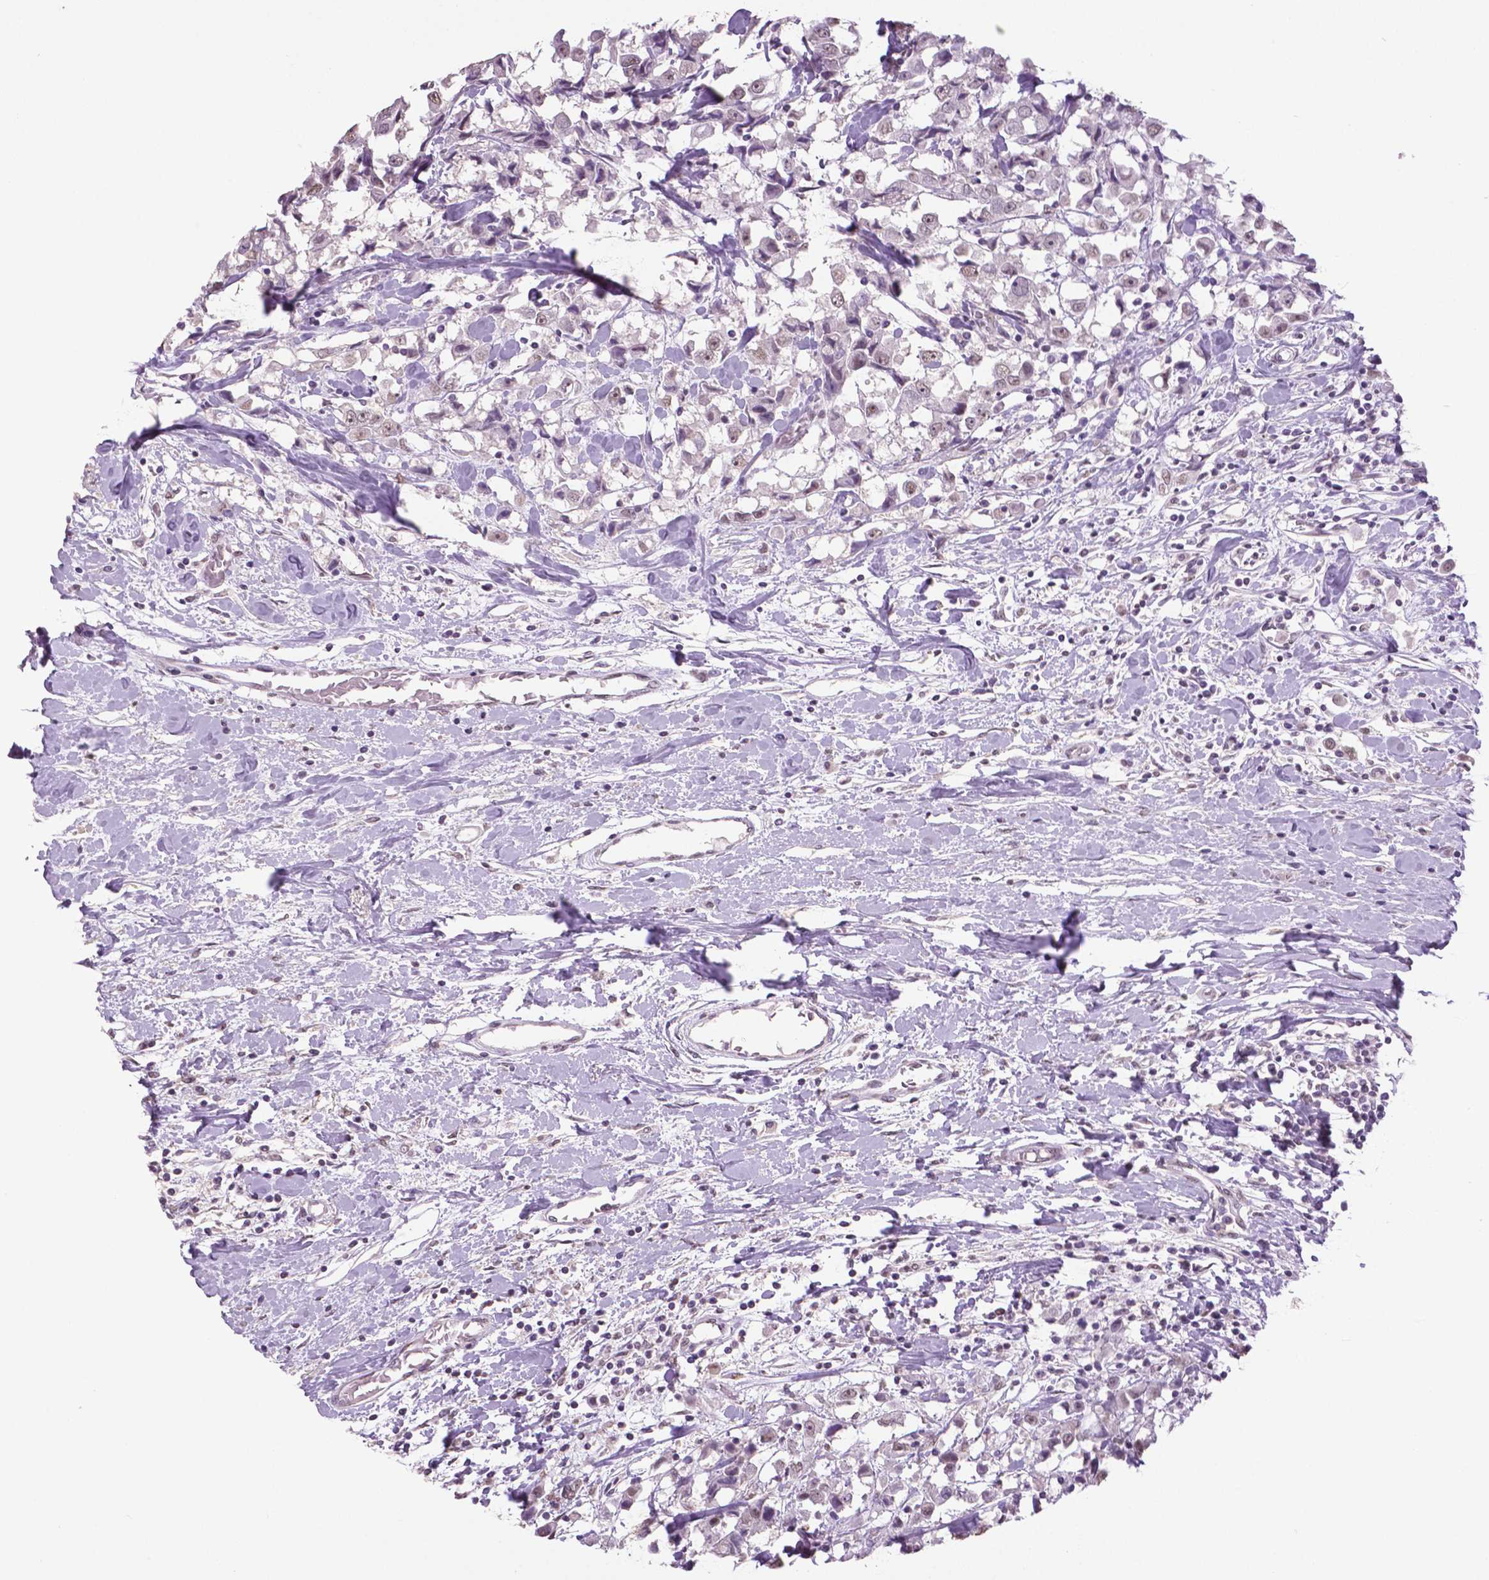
{"staining": {"intensity": "weak", "quantity": "<25%", "location": "nuclear"}, "tissue": "breast cancer", "cell_type": "Tumor cells", "image_type": "cancer", "snomed": [{"axis": "morphology", "description": "Duct carcinoma"}, {"axis": "topography", "description": "Breast"}], "caption": "Immunohistochemical staining of human breast cancer shows no significant positivity in tumor cells.", "gene": "IGF2BP1", "patient": {"sex": "female", "age": 61}}